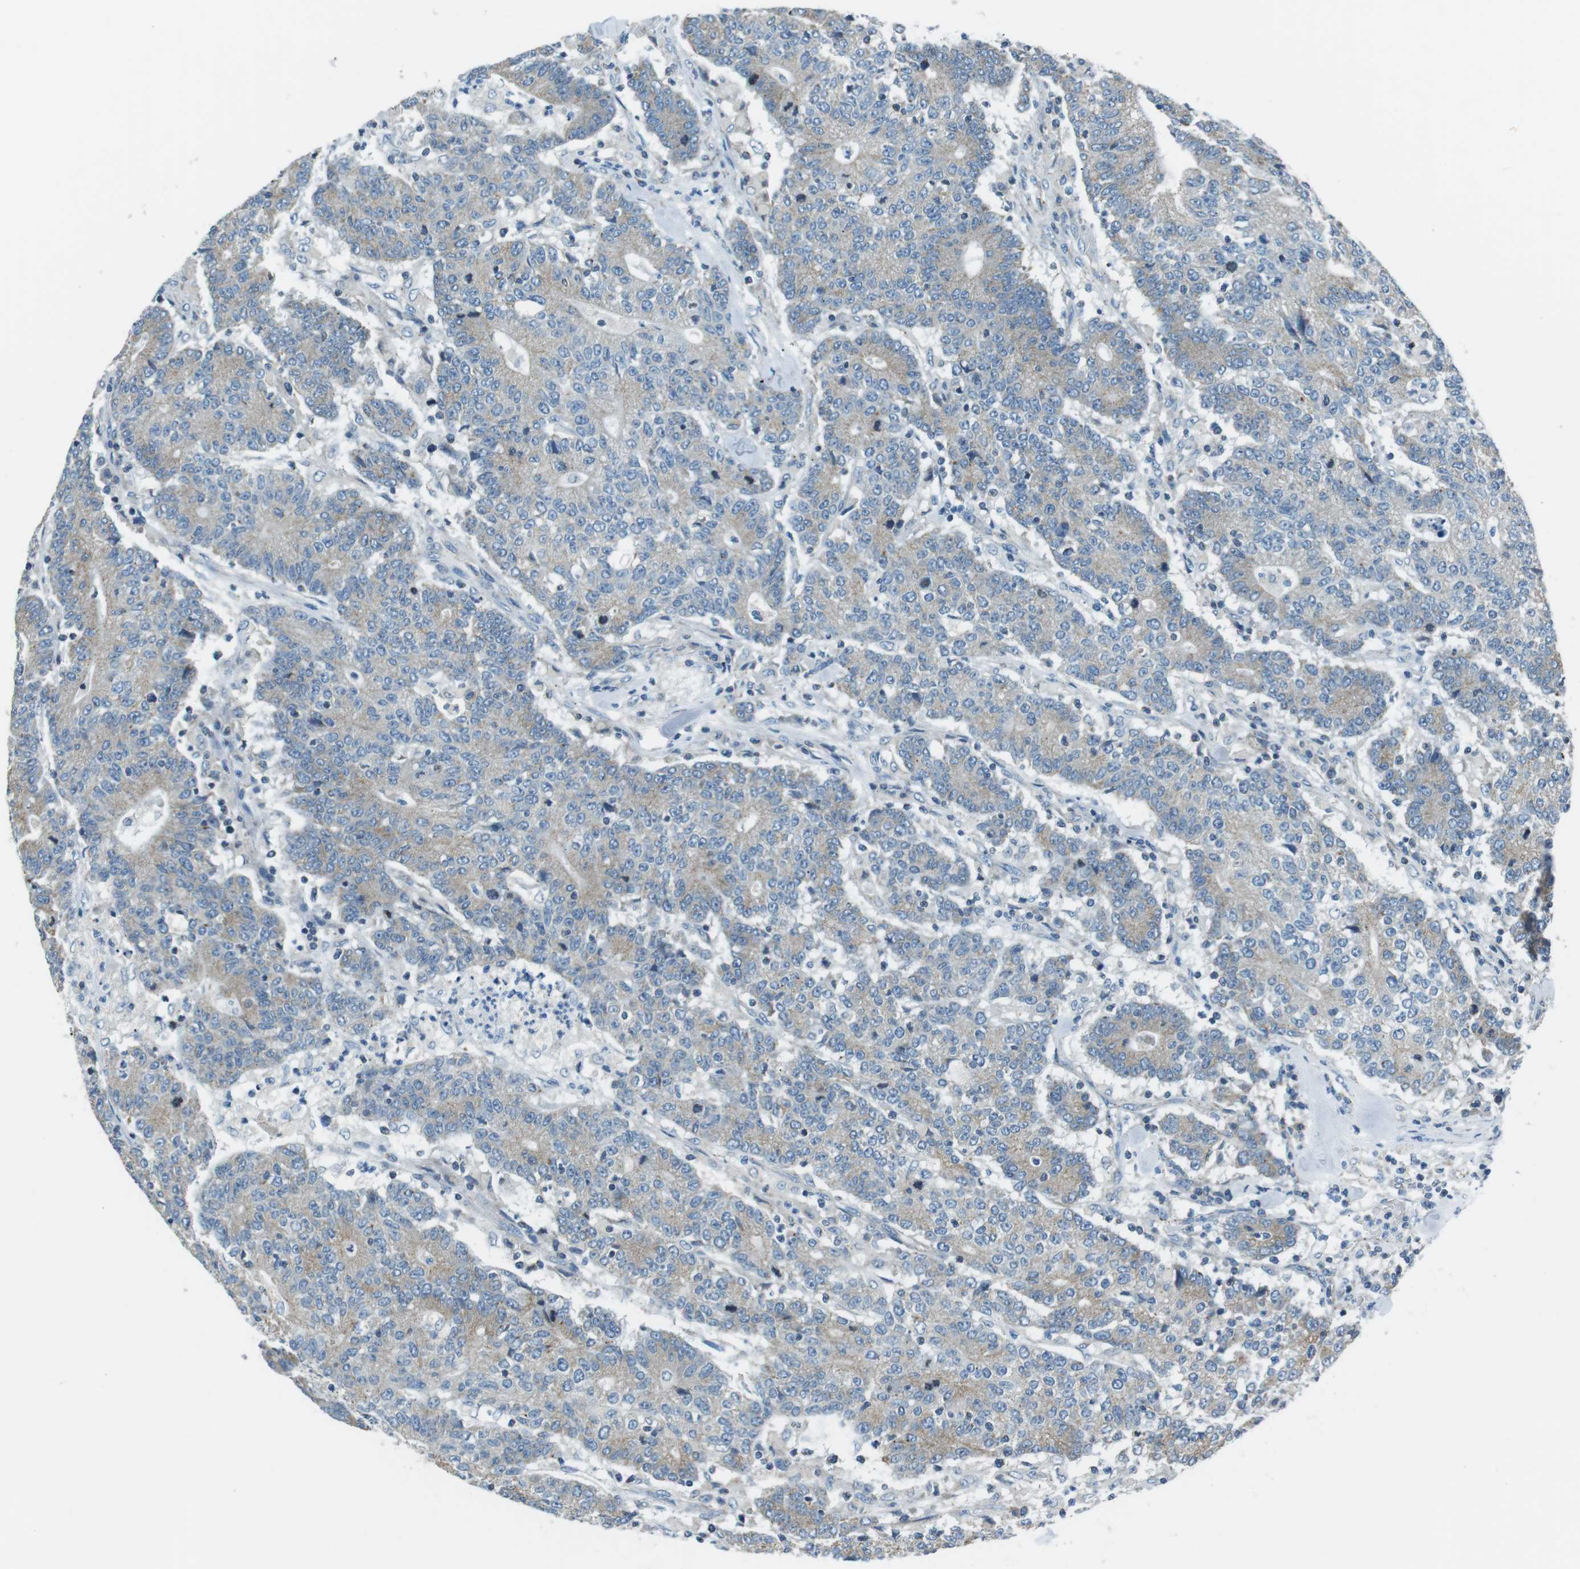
{"staining": {"intensity": "weak", "quantity": "<25%", "location": "cytoplasmic/membranous"}, "tissue": "colorectal cancer", "cell_type": "Tumor cells", "image_type": "cancer", "snomed": [{"axis": "morphology", "description": "Normal tissue, NOS"}, {"axis": "morphology", "description": "Adenocarcinoma, NOS"}, {"axis": "topography", "description": "Colon"}], "caption": "Immunohistochemical staining of human colorectal cancer (adenocarcinoma) shows no significant staining in tumor cells. The staining was performed using DAB (3,3'-diaminobenzidine) to visualize the protein expression in brown, while the nuclei were stained in blue with hematoxylin (Magnification: 20x).", "gene": "FAM3B", "patient": {"sex": "female", "age": 75}}